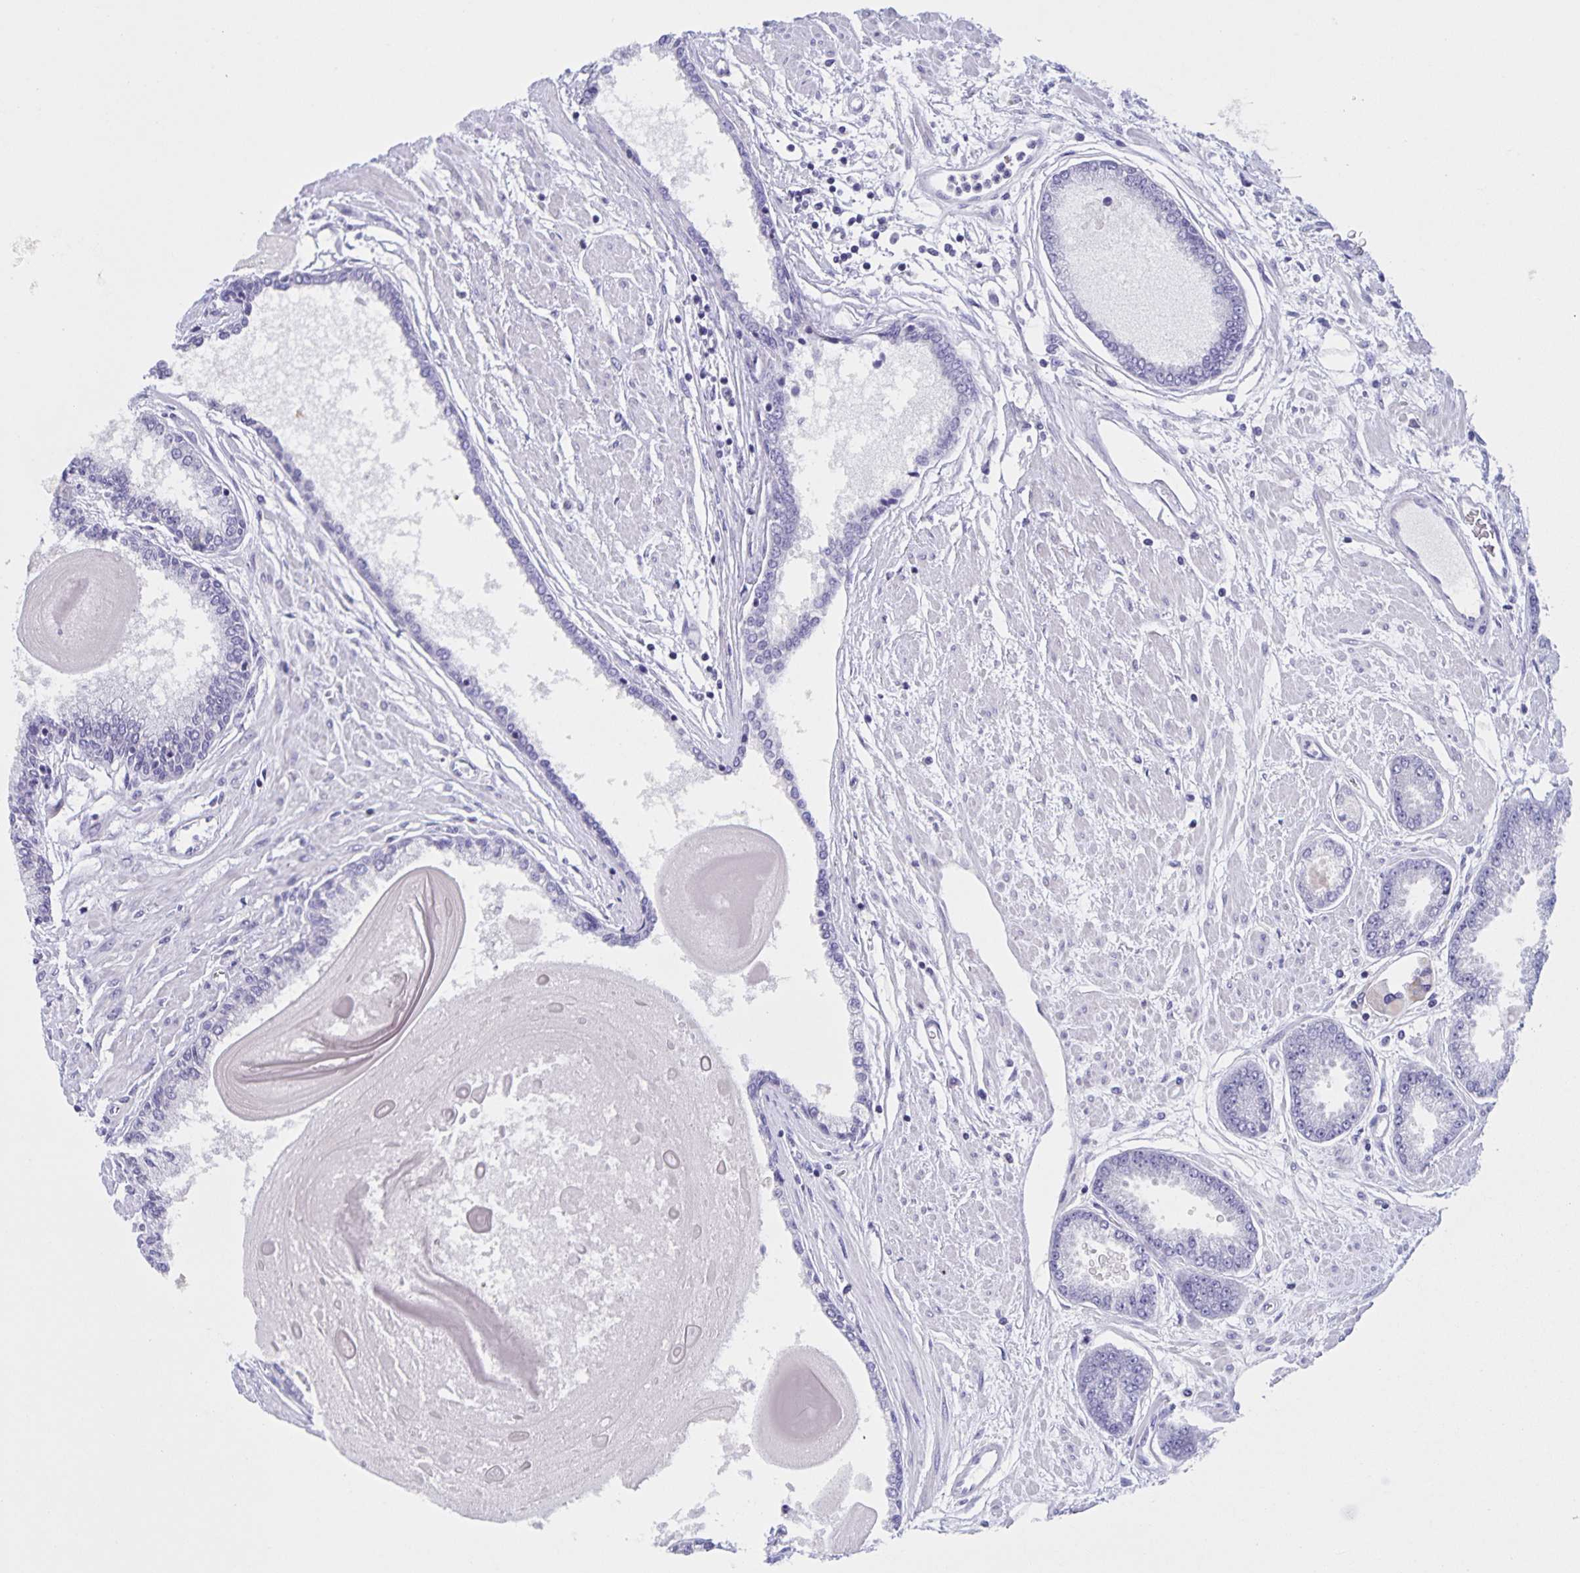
{"staining": {"intensity": "negative", "quantity": "none", "location": "none"}, "tissue": "prostate cancer", "cell_type": "Tumor cells", "image_type": "cancer", "snomed": [{"axis": "morphology", "description": "Adenocarcinoma, Low grade"}, {"axis": "topography", "description": "Prostate"}], "caption": "An image of prostate cancer (low-grade adenocarcinoma) stained for a protein reveals no brown staining in tumor cells.", "gene": "DMGDH", "patient": {"sex": "male", "age": 67}}